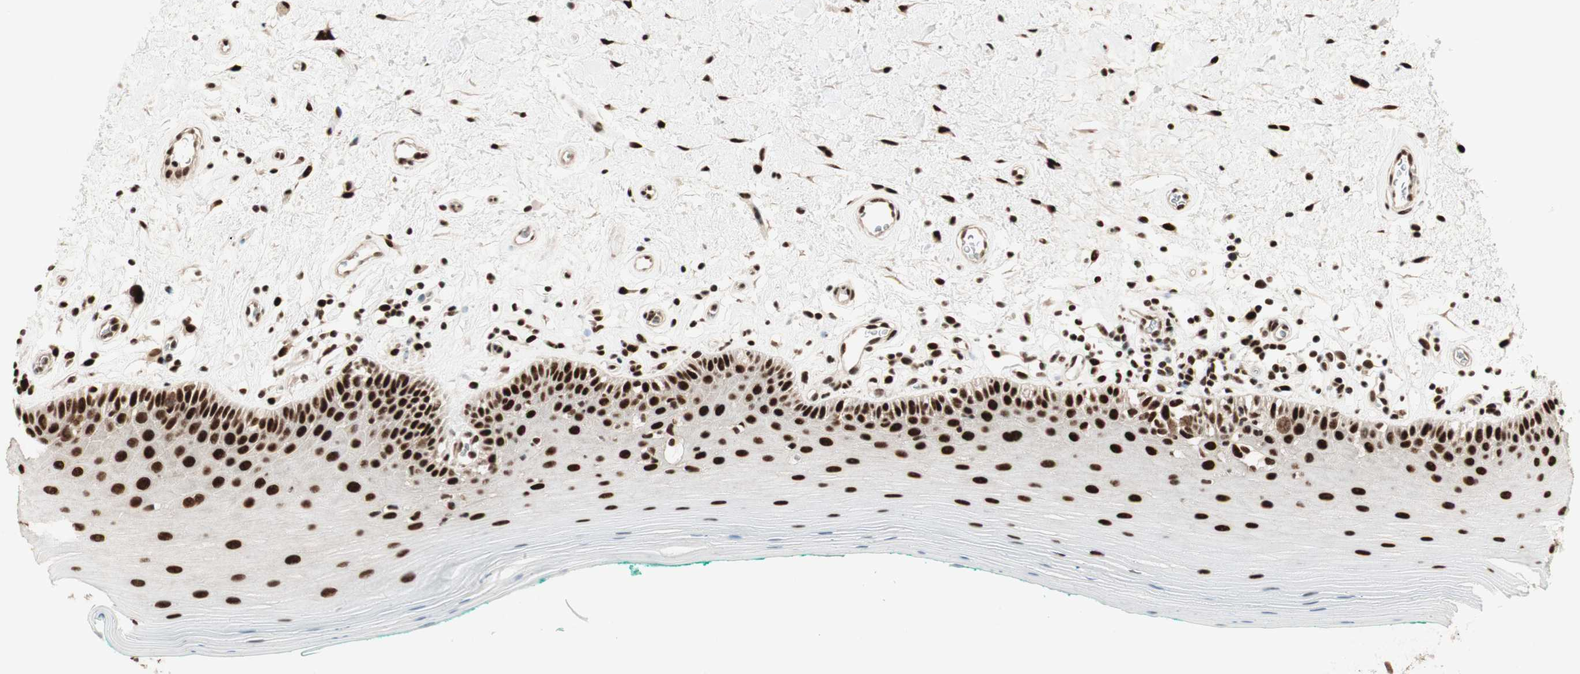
{"staining": {"intensity": "strong", "quantity": ">75%", "location": "nuclear"}, "tissue": "oral mucosa", "cell_type": "Squamous epithelial cells", "image_type": "normal", "snomed": [{"axis": "morphology", "description": "Normal tissue, NOS"}, {"axis": "topography", "description": "Skeletal muscle"}, {"axis": "topography", "description": "Oral tissue"}], "caption": "A brown stain labels strong nuclear staining of a protein in squamous epithelial cells of benign human oral mucosa. The staining is performed using DAB (3,3'-diaminobenzidine) brown chromogen to label protein expression. The nuclei are counter-stained blue using hematoxylin.", "gene": "HEXIM1", "patient": {"sex": "male", "age": 58}}